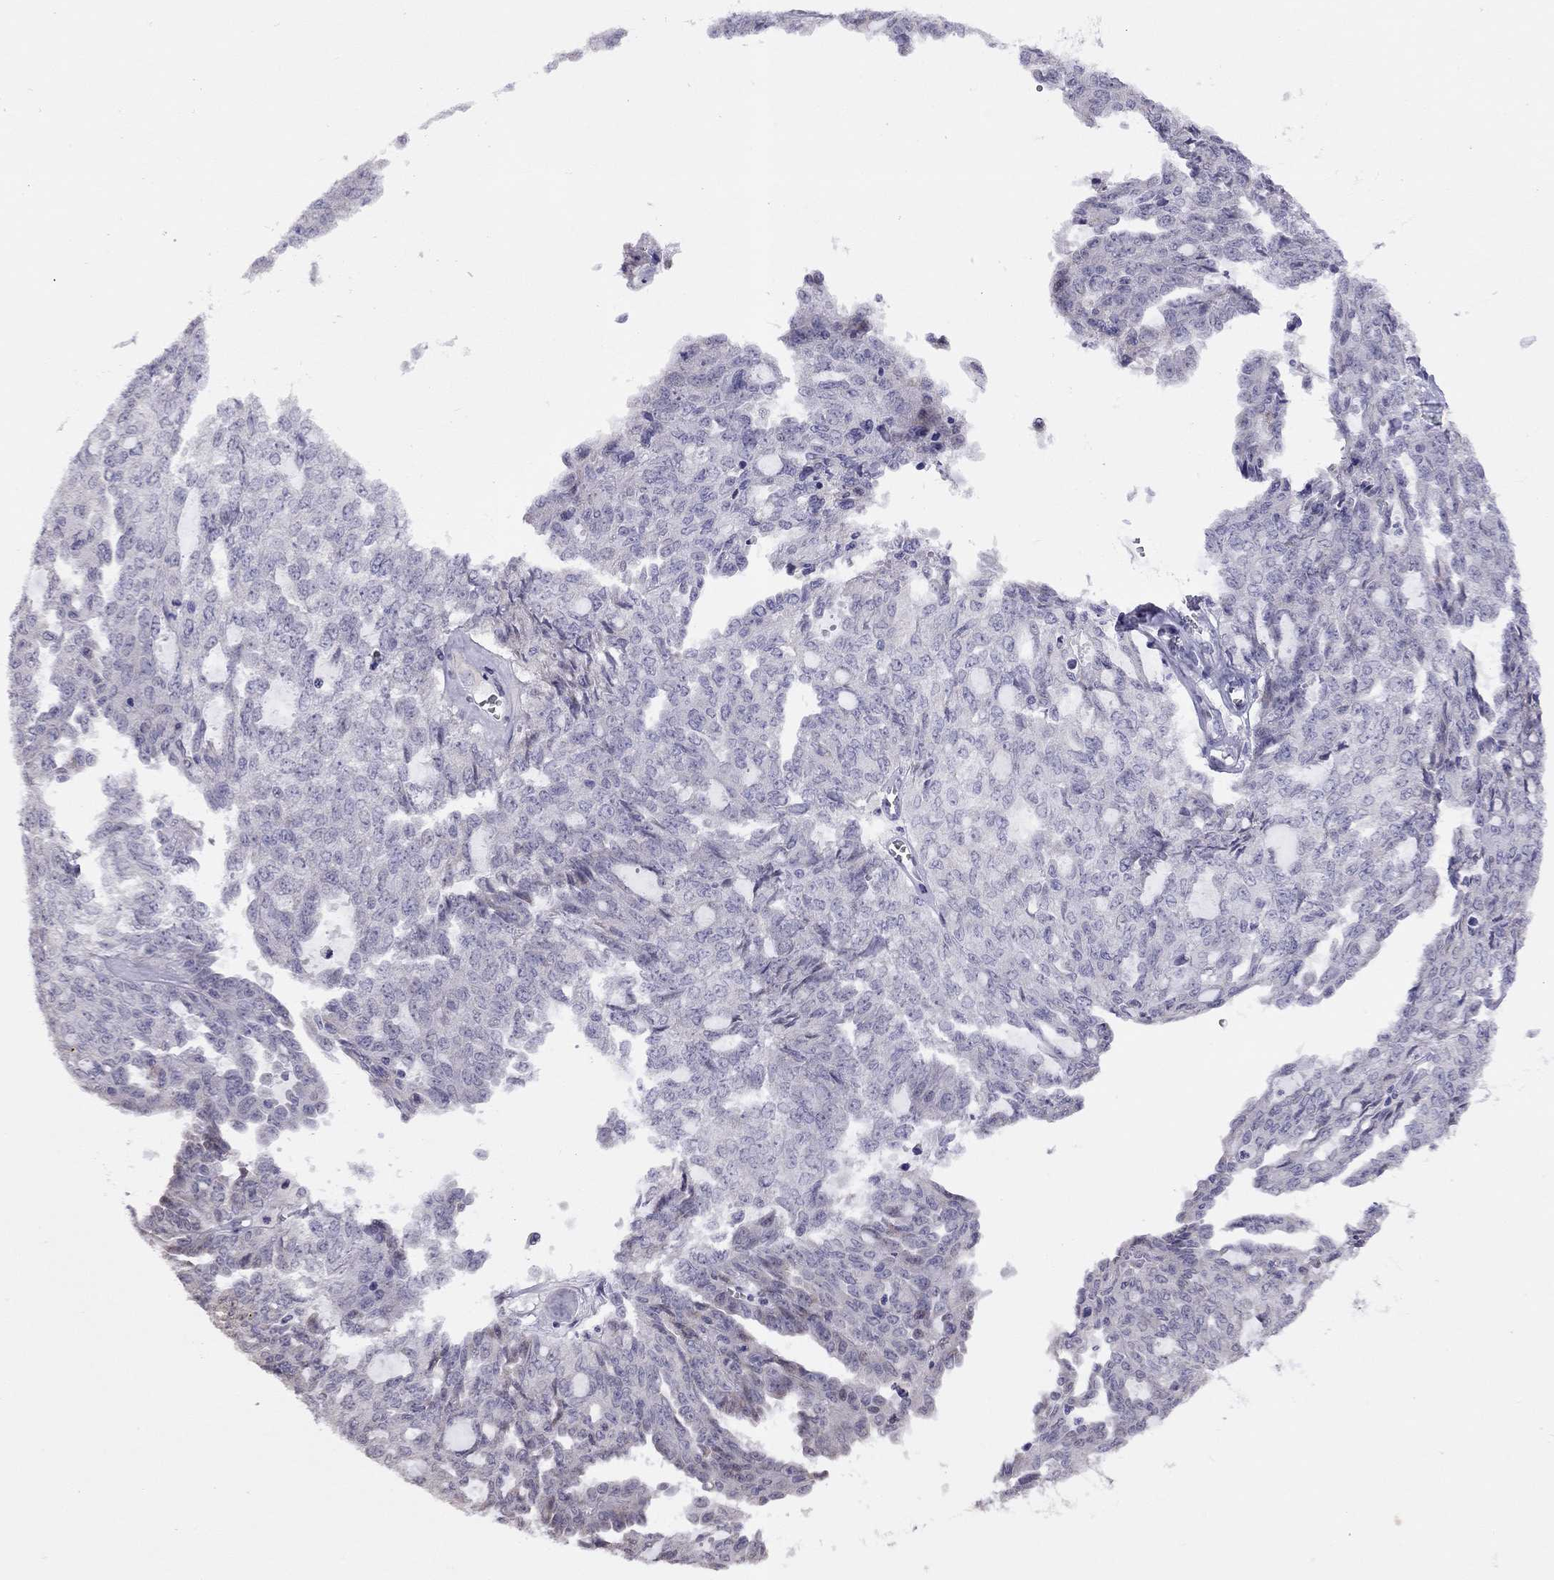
{"staining": {"intensity": "negative", "quantity": "none", "location": "none"}, "tissue": "ovarian cancer", "cell_type": "Tumor cells", "image_type": "cancer", "snomed": [{"axis": "morphology", "description": "Cystadenocarcinoma, serous, NOS"}, {"axis": "topography", "description": "Ovary"}], "caption": "DAB (3,3'-diaminobenzidine) immunohistochemical staining of ovarian serous cystadenocarcinoma shows no significant staining in tumor cells. (DAB immunohistochemistry visualized using brightfield microscopy, high magnification).", "gene": "HES5", "patient": {"sex": "female", "age": 71}}